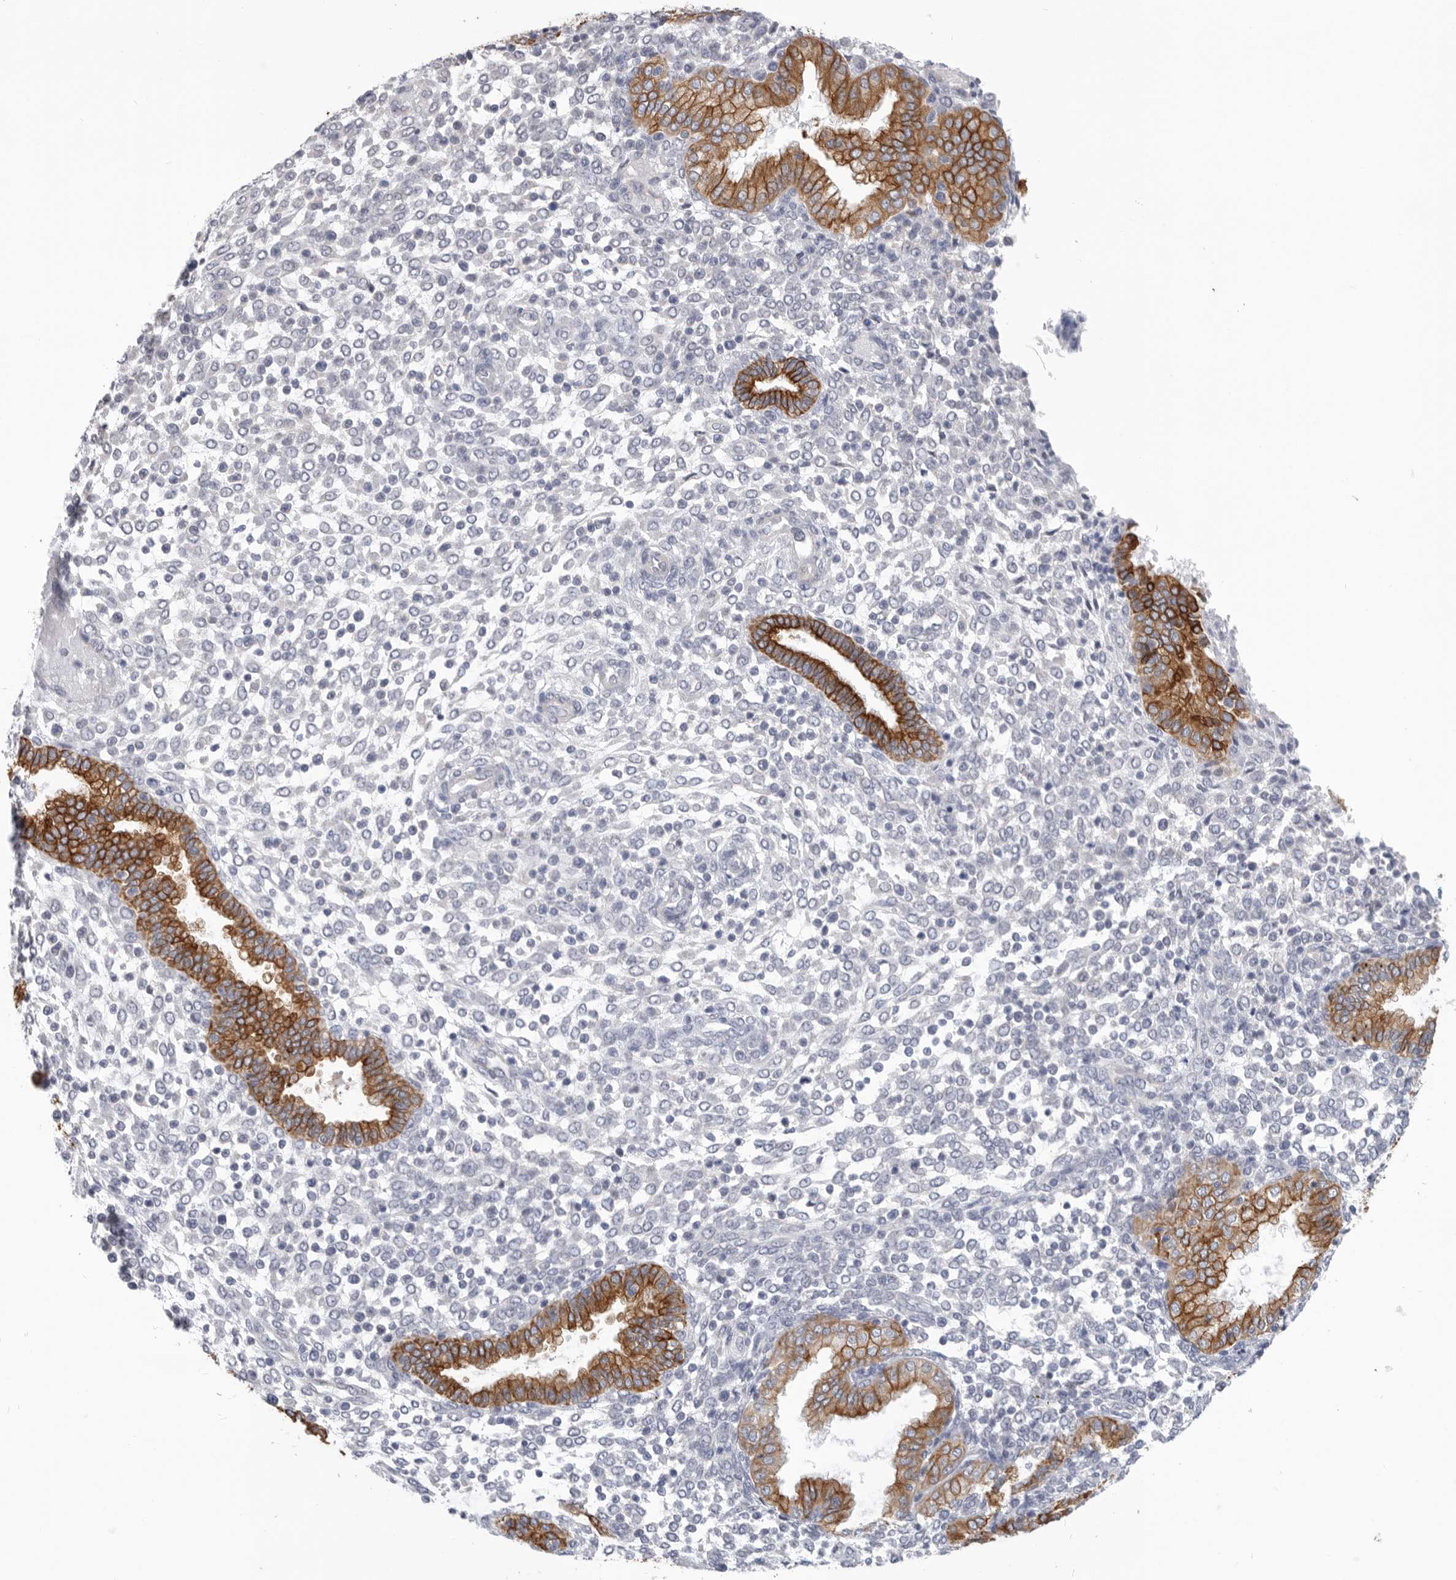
{"staining": {"intensity": "negative", "quantity": "none", "location": "none"}, "tissue": "endometrium", "cell_type": "Cells in endometrial stroma", "image_type": "normal", "snomed": [{"axis": "morphology", "description": "Normal tissue, NOS"}, {"axis": "topography", "description": "Endometrium"}], "caption": "Cells in endometrial stroma are negative for brown protein staining in unremarkable endometrium. (DAB (3,3'-diaminobenzidine) immunohistochemistry (IHC), high magnification).", "gene": "MTFR1L", "patient": {"sex": "female", "age": 53}}